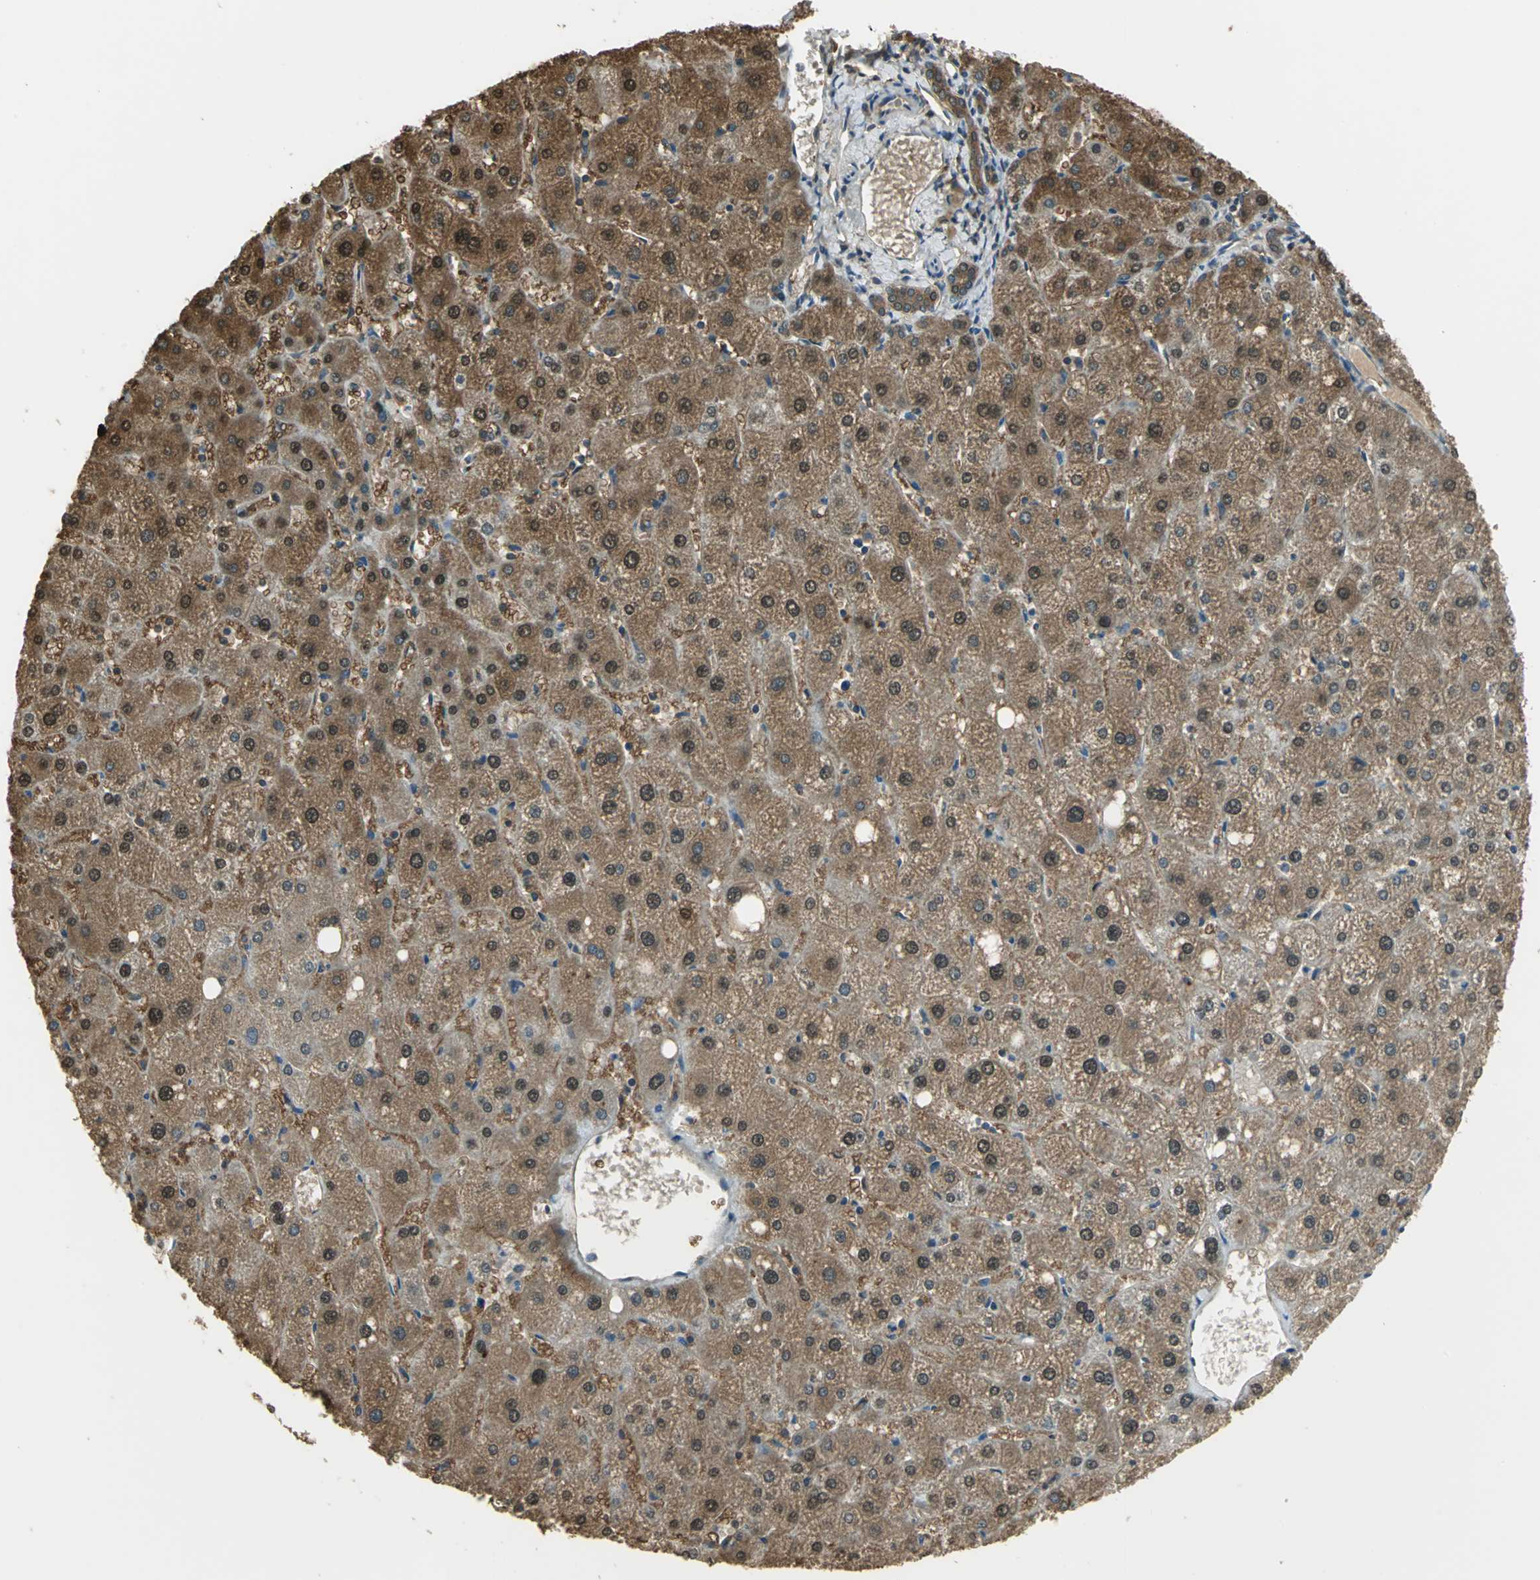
{"staining": {"intensity": "moderate", "quantity": ">75%", "location": "cytoplasmic/membranous"}, "tissue": "liver", "cell_type": "Cholangiocytes", "image_type": "normal", "snomed": [{"axis": "morphology", "description": "Normal tissue, NOS"}, {"axis": "topography", "description": "Liver"}], "caption": "Immunohistochemistry photomicrograph of unremarkable liver: liver stained using immunohistochemistry displays medium levels of moderate protein expression localized specifically in the cytoplasmic/membranous of cholangiocytes, appearing as a cytoplasmic/membranous brown color.", "gene": "PARK7", "patient": {"sex": "male", "age": 67}}